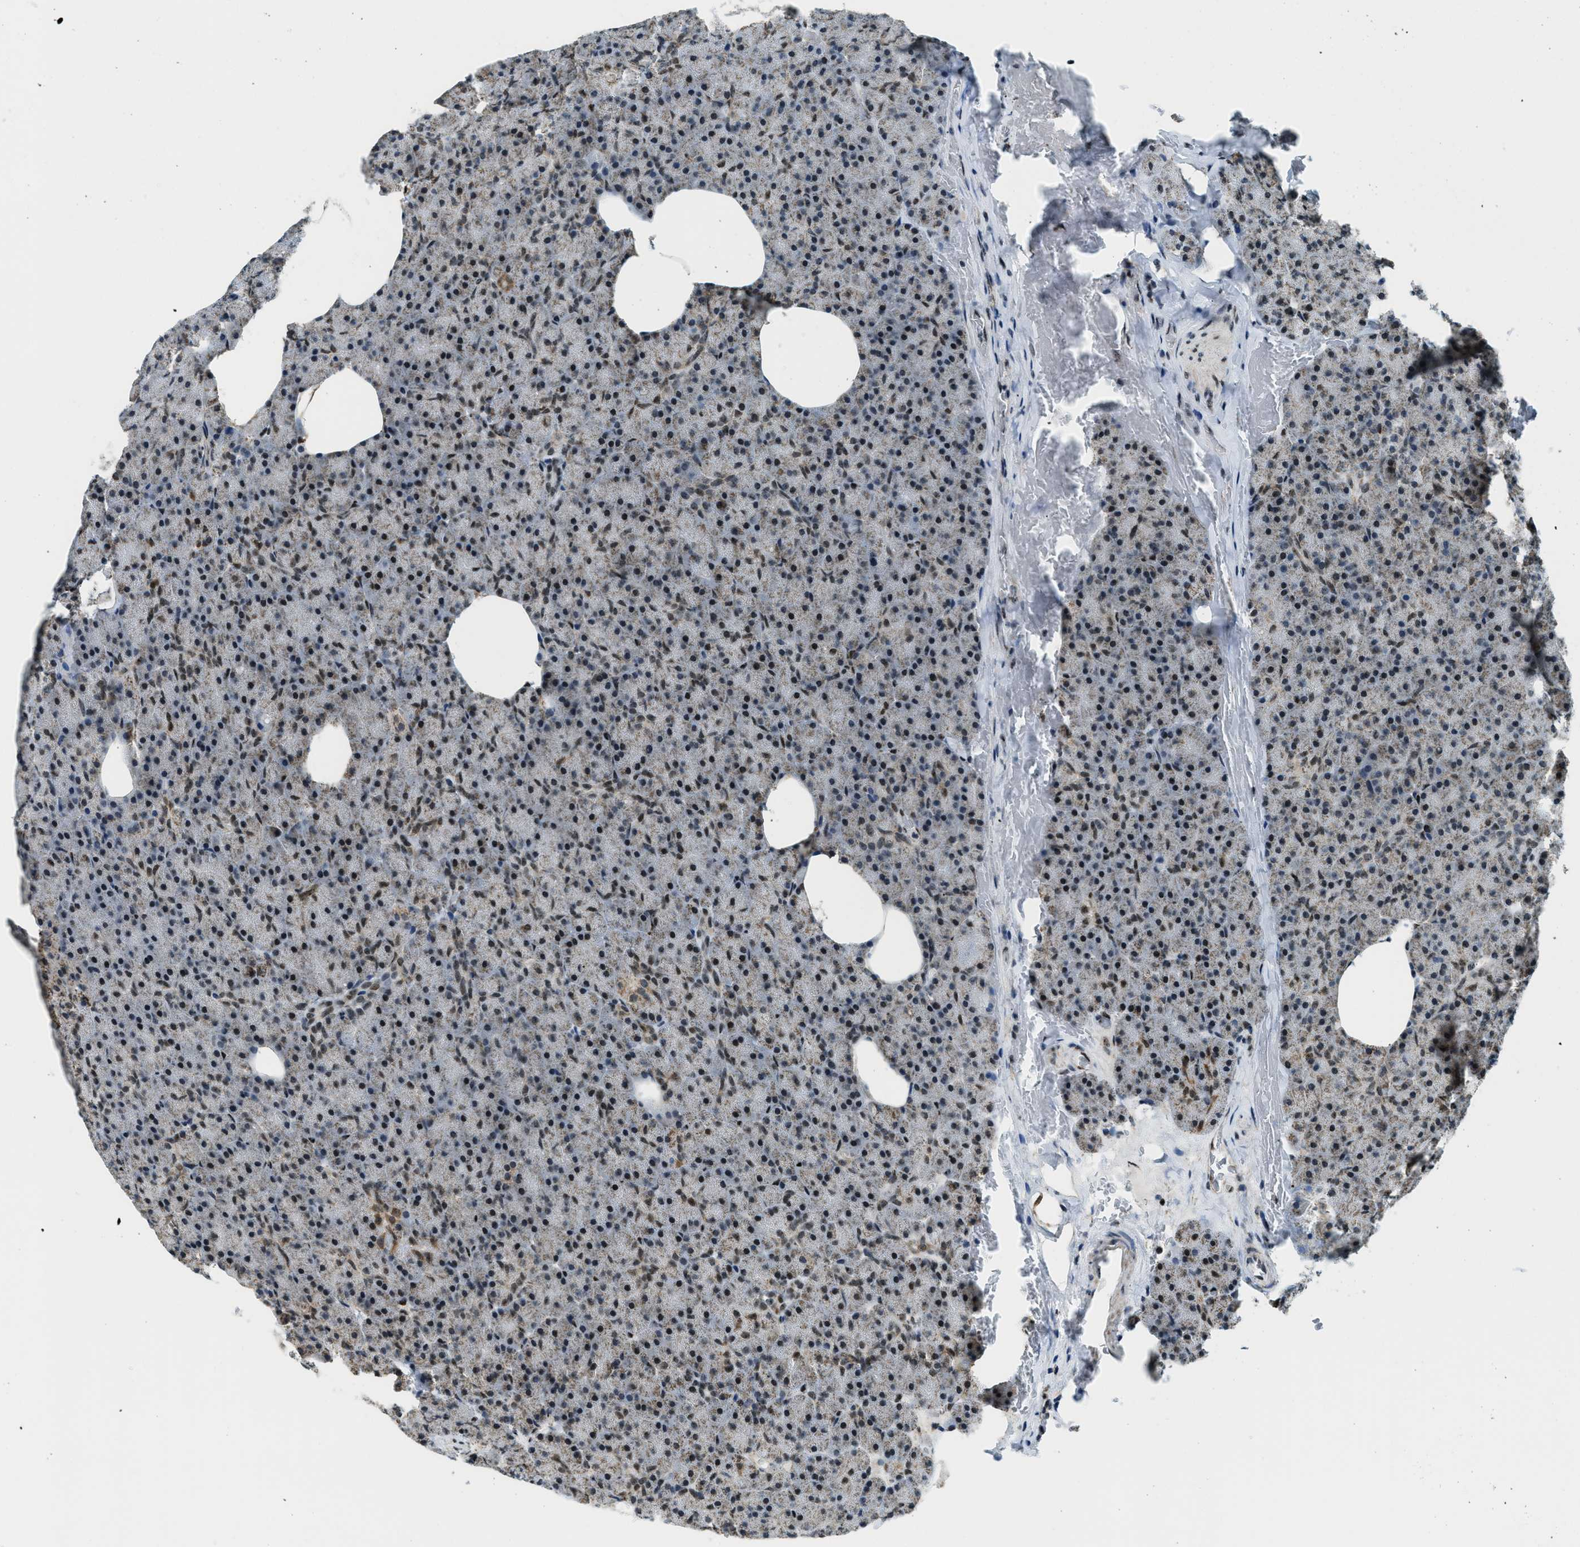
{"staining": {"intensity": "strong", "quantity": "25%-75%", "location": "cytoplasmic/membranous,nuclear"}, "tissue": "pancreas", "cell_type": "Exocrine glandular cells", "image_type": "normal", "snomed": [{"axis": "morphology", "description": "Normal tissue, NOS"}, {"axis": "topography", "description": "Pancreas"}], "caption": "Immunohistochemistry histopathology image of normal pancreas stained for a protein (brown), which exhibits high levels of strong cytoplasmic/membranous,nuclear staining in approximately 25%-75% of exocrine glandular cells.", "gene": "SP100", "patient": {"sex": "female", "age": 35}}